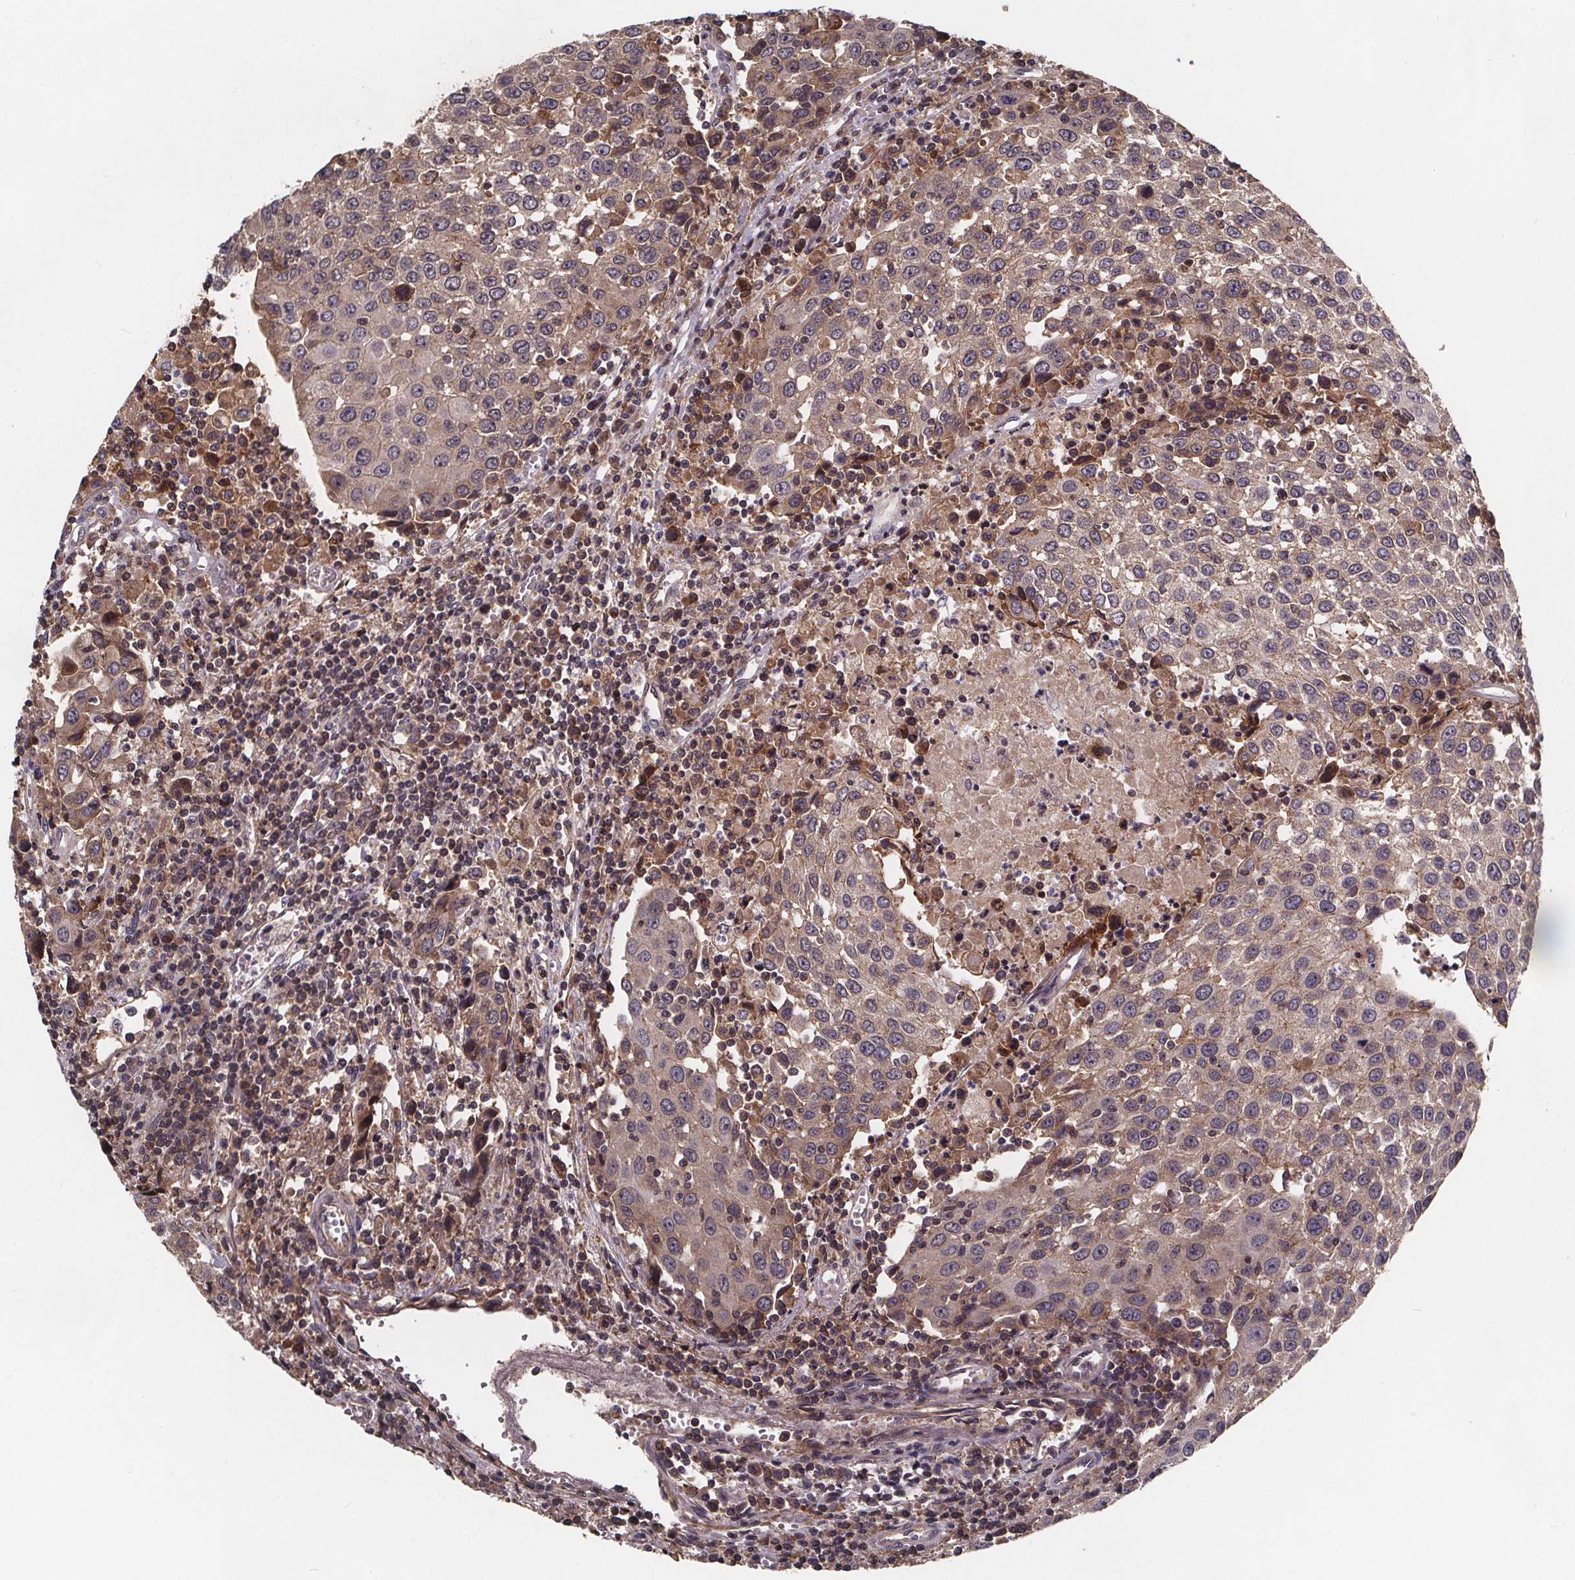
{"staining": {"intensity": "moderate", "quantity": "<25%", "location": "cytoplasmic/membranous"}, "tissue": "urothelial cancer", "cell_type": "Tumor cells", "image_type": "cancer", "snomed": [{"axis": "morphology", "description": "Urothelial carcinoma, High grade"}, {"axis": "topography", "description": "Urinary bladder"}], "caption": "Urothelial cancer stained with IHC reveals moderate cytoplasmic/membranous staining in about <25% of tumor cells.", "gene": "FASTKD3", "patient": {"sex": "female", "age": 85}}